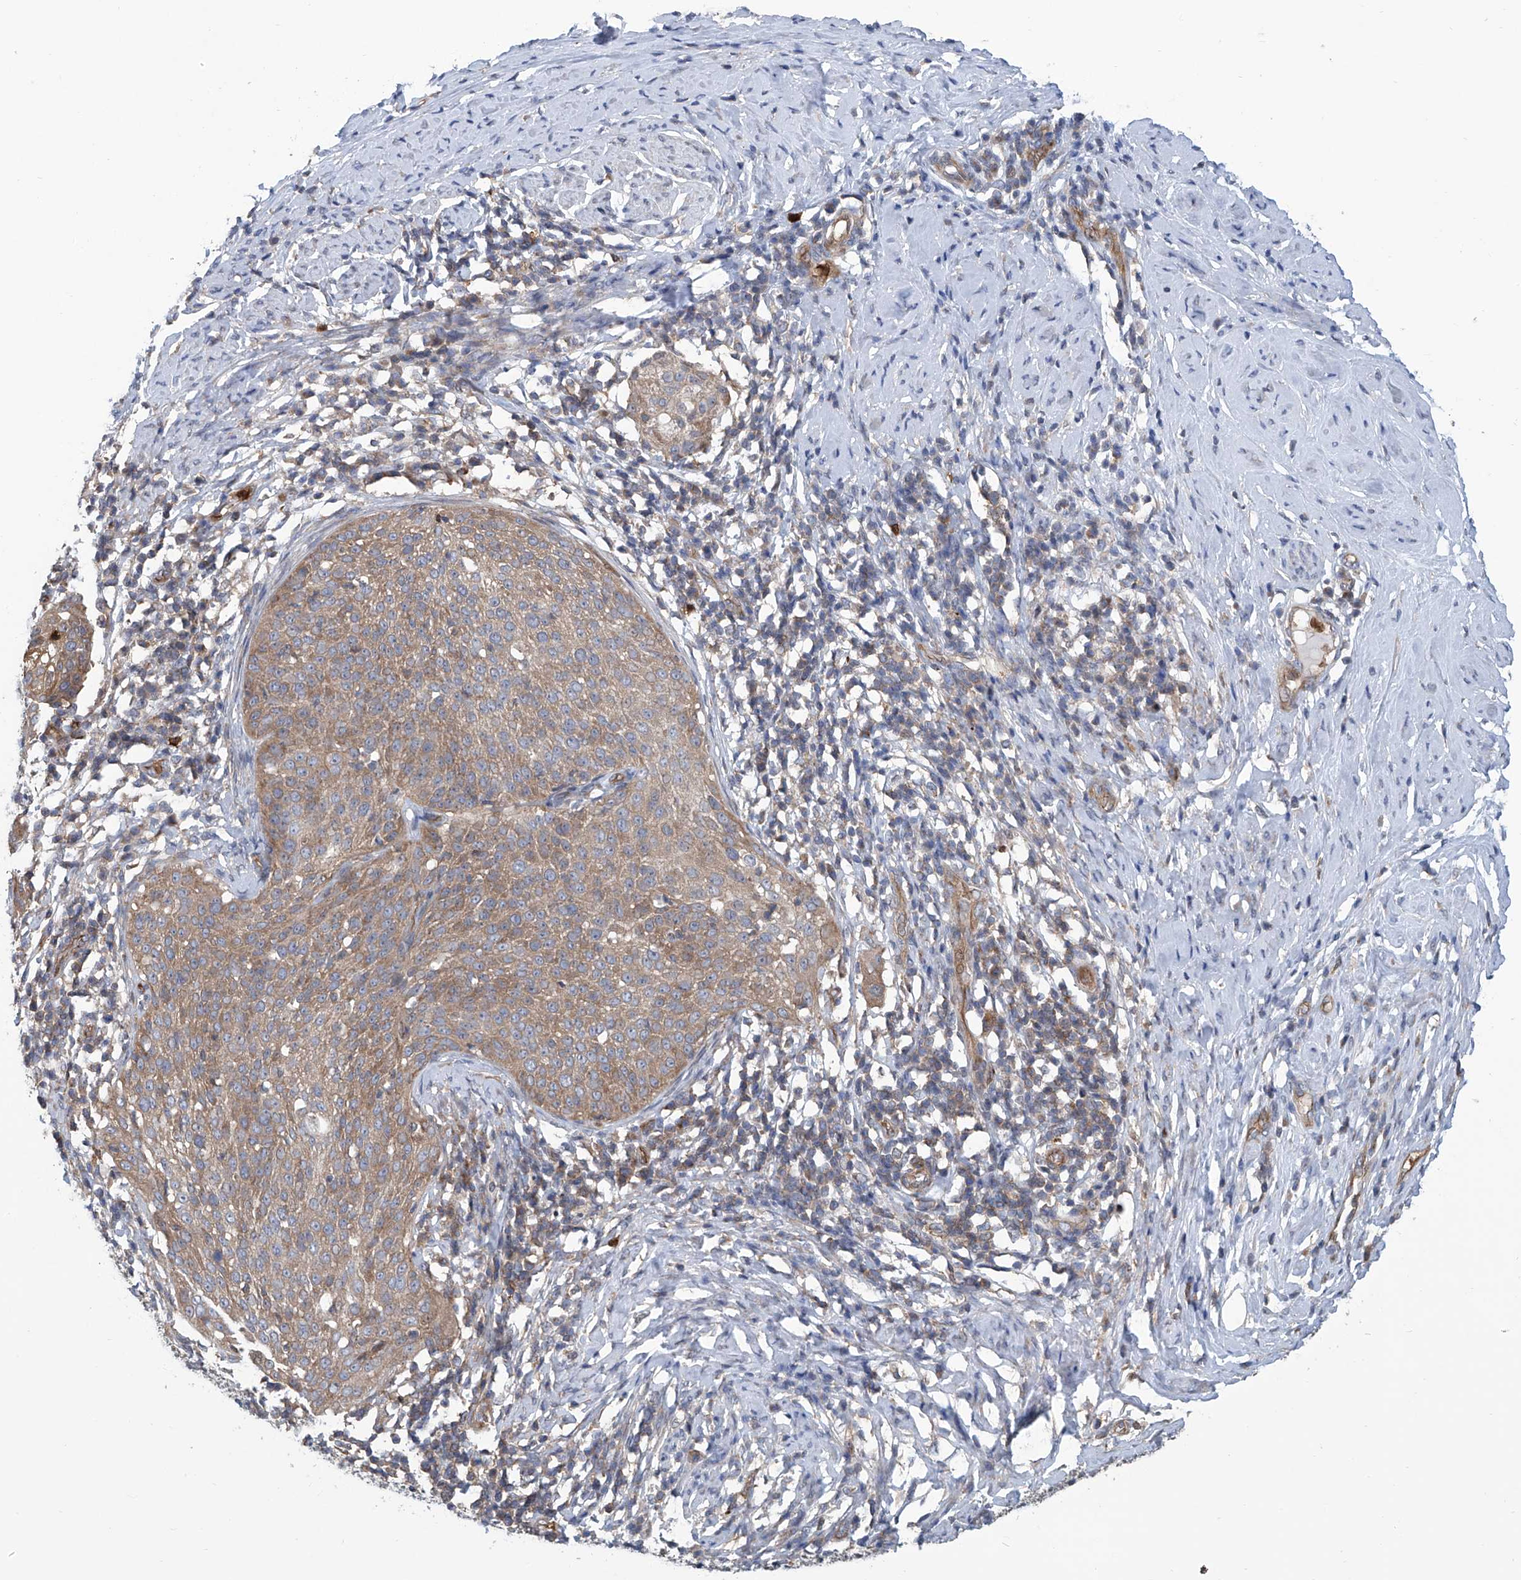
{"staining": {"intensity": "moderate", "quantity": ">75%", "location": "cytoplasmic/membranous"}, "tissue": "cervical cancer", "cell_type": "Tumor cells", "image_type": "cancer", "snomed": [{"axis": "morphology", "description": "Squamous cell carcinoma, NOS"}, {"axis": "topography", "description": "Cervix"}], "caption": "Cervical cancer (squamous cell carcinoma) tissue displays moderate cytoplasmic/membranous positivity in approximately >75% of tumor cells", "gene": "EIF2D", "patient": {"sex": "female", "age": 51}}